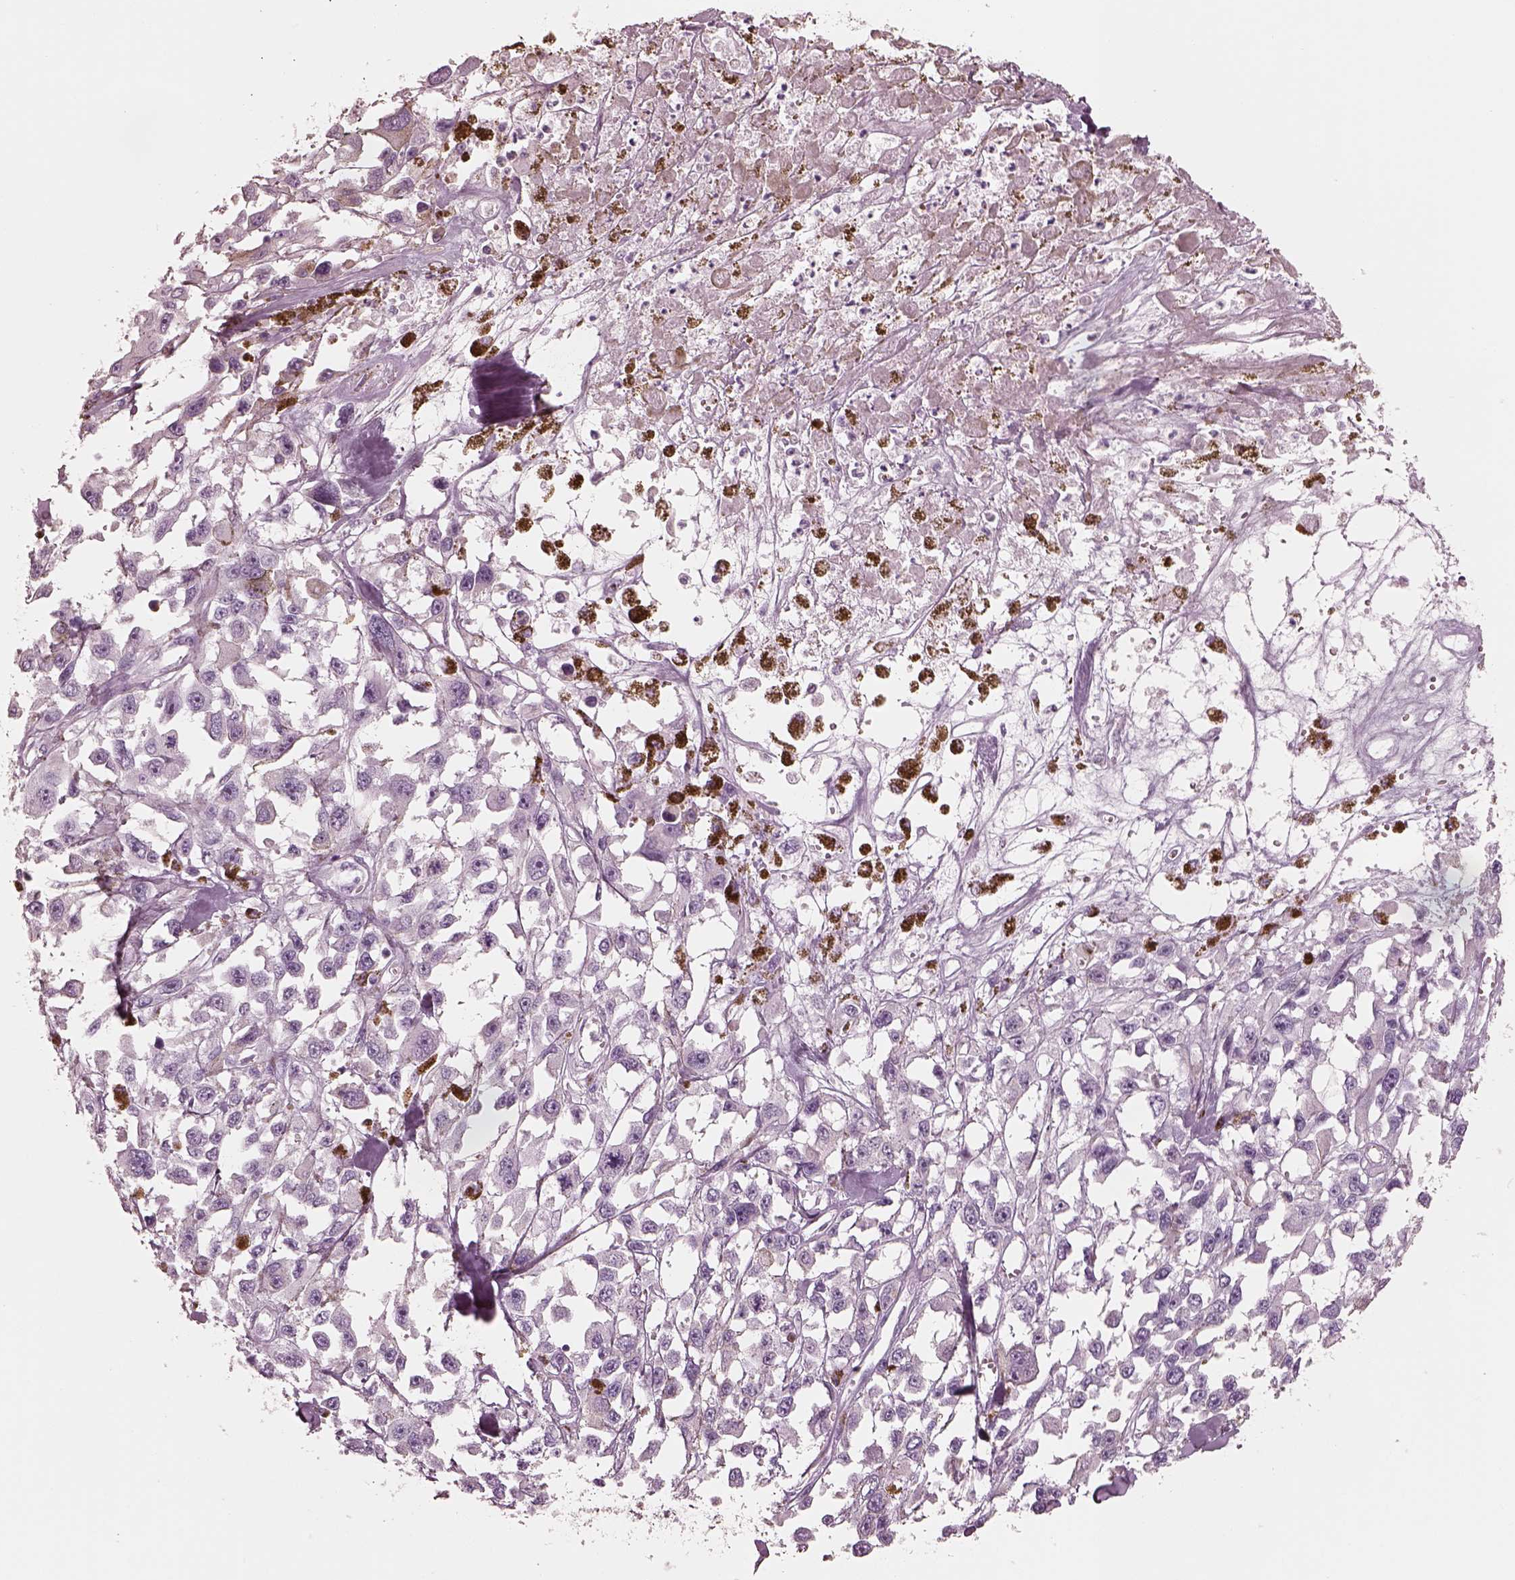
{"staining": {"intensity": "negative", "quantity": "none", "location": "none"}, "tissue": "melanoma", "cell_type": "Tumor cells", "image_type": "cancer", "snomed": [{"axis": "morphology", "description": "Malignant melanoma, Metastatic site"}, {"axis": "topography", "description": "Lymph node"}], "caption": "Tumor cells are negative for protein expression in human malignant melanoma (metastatic site).", "gene": "PON3", "patient": {"sex": "male", "age": 59}}